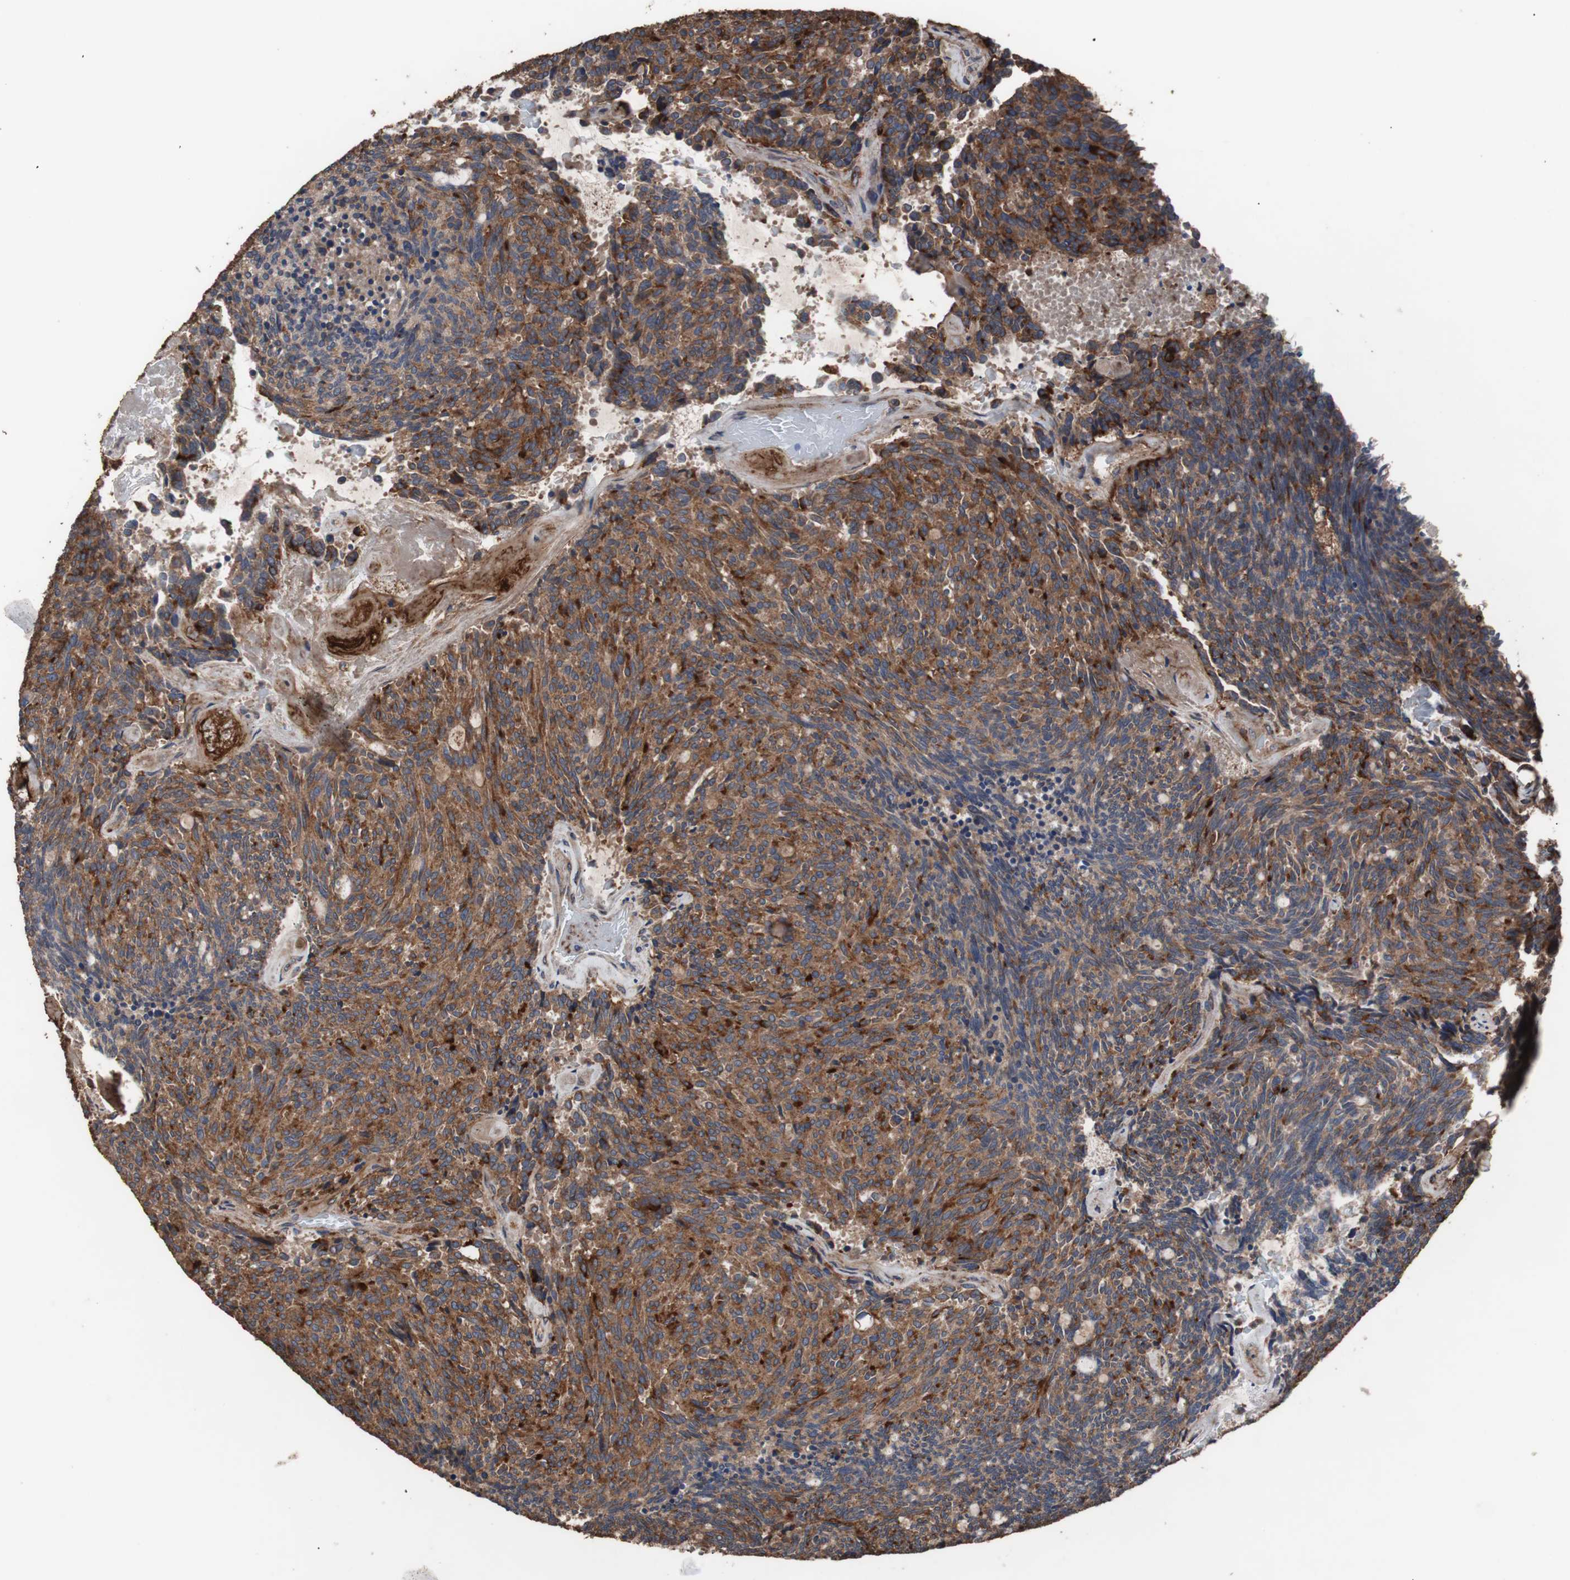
{"staining": {"intensity": "strong", "quantity": ">75%", "location": "cytoplasmic/membranous"}, "tissue": "carcinoid", "cell_type": "Tumor cells", "image_type": "cancer", "snomed": [{"axis": "morphology", "description": "Carcinoid, malignant, NOS"}, {"axis": "topography", "description": "Pancreas"}], "caption": "DAB (3,3'-diaminobenzidine) immunohistochemical staining of human carcinoid demonstrates strong cytoplasmic/membranous protein expression in about >75% of tumor cells. (DAB (3,3'-diaminobenzidine) IHC with brightfield microscopy, high magnification).", "gene": "COL6A2", "patient": {"sex": "female", "age": 54}}